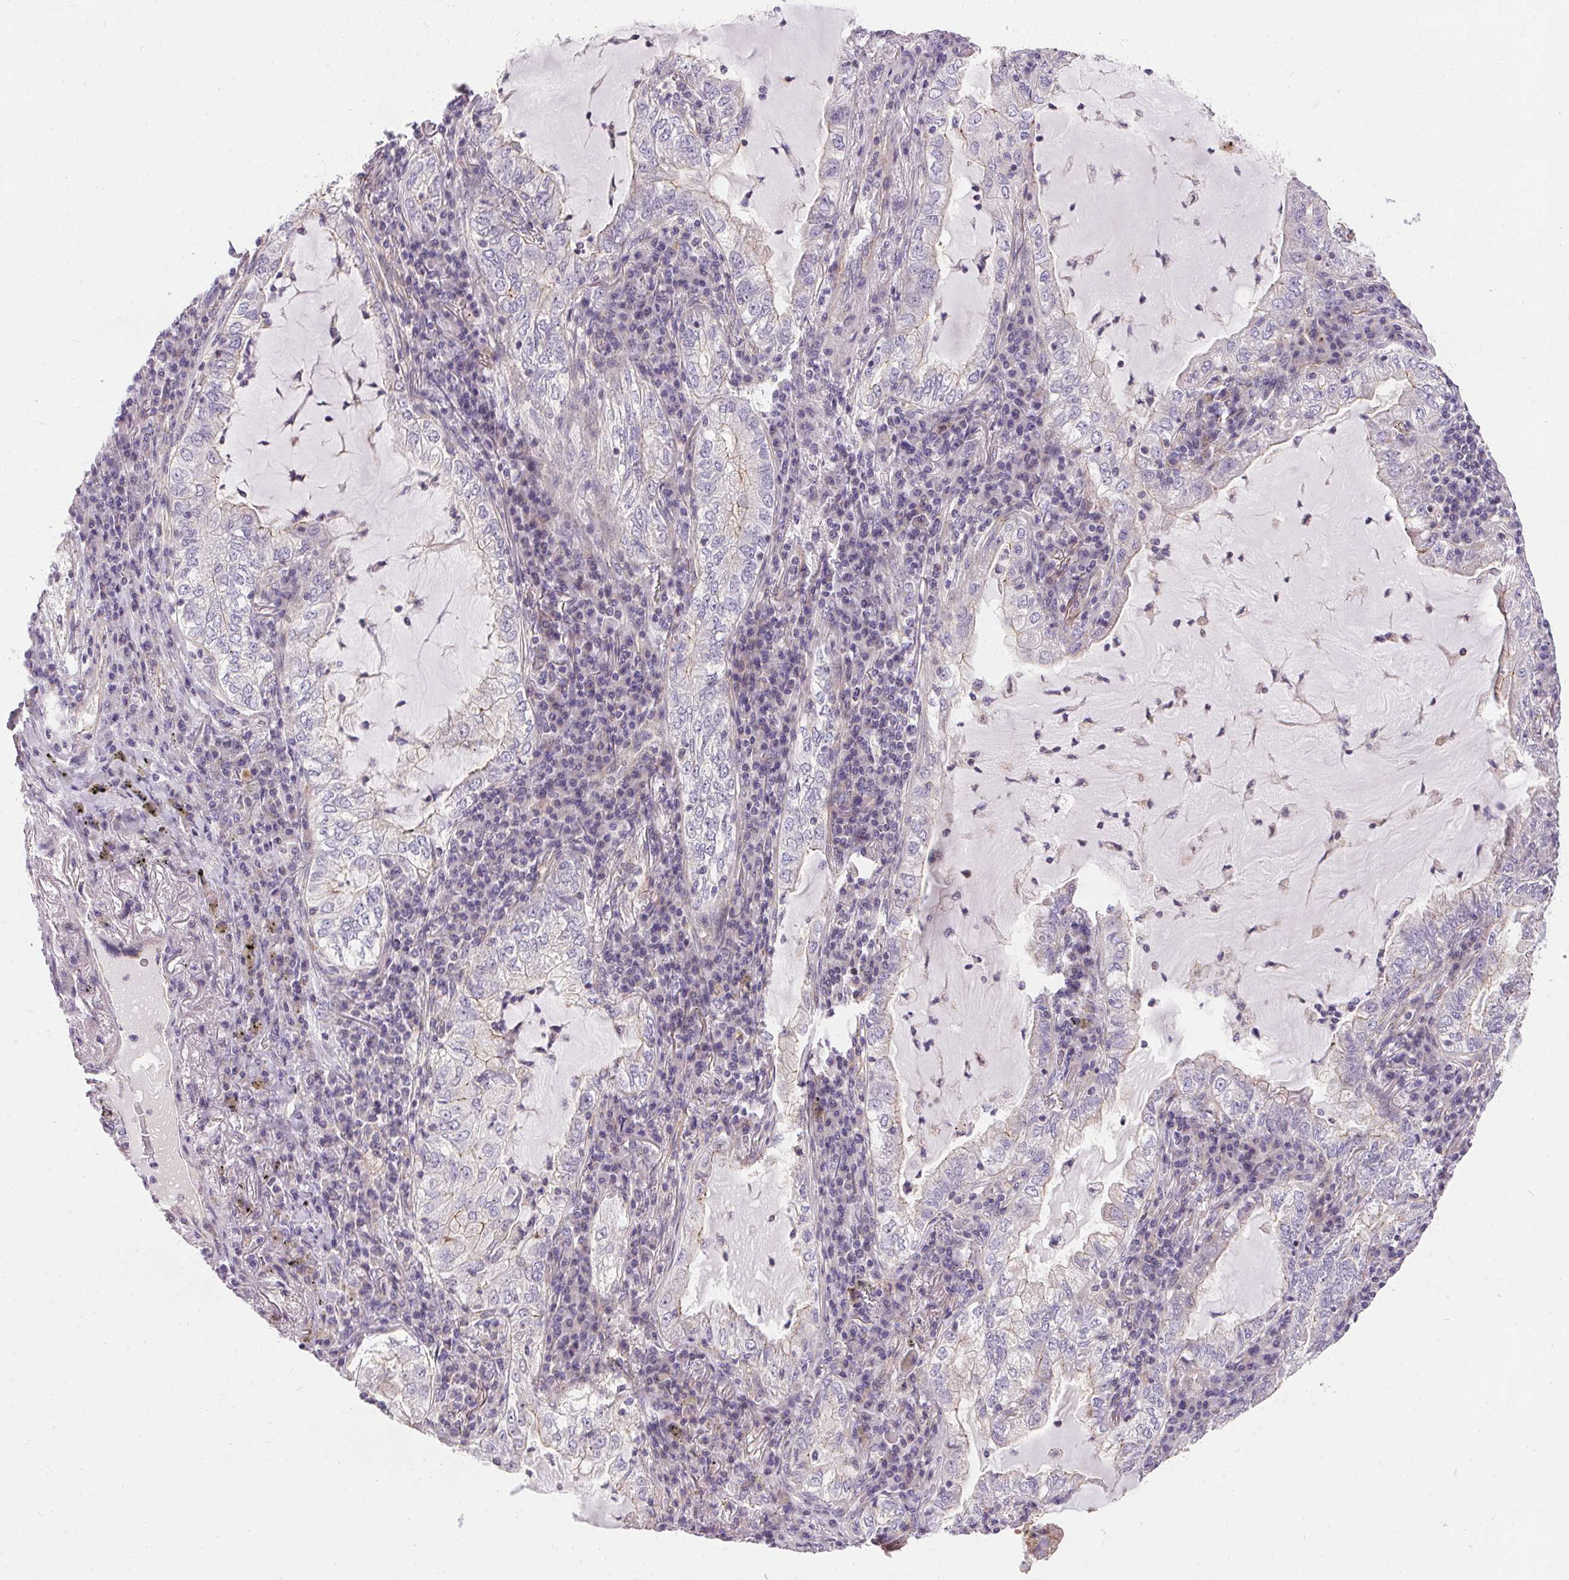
{"staining": {"intensity": "negative", "quantity": "none", "location": "none"}, "tissue": "lung cancer", "cell_type": "Tumor cells", "image_type": "cancer", "snomed": [{"axis": "morphology", "description": "Adenocarcinoma, NOS"}, {"axis": "topography", "description": "Lung"}], "caption": "Tumor cells are negative for brown protein staining in adenocarcinoma (lung).", "gene": "APLP1", "patient": {"sex": "female", "age": 73}}